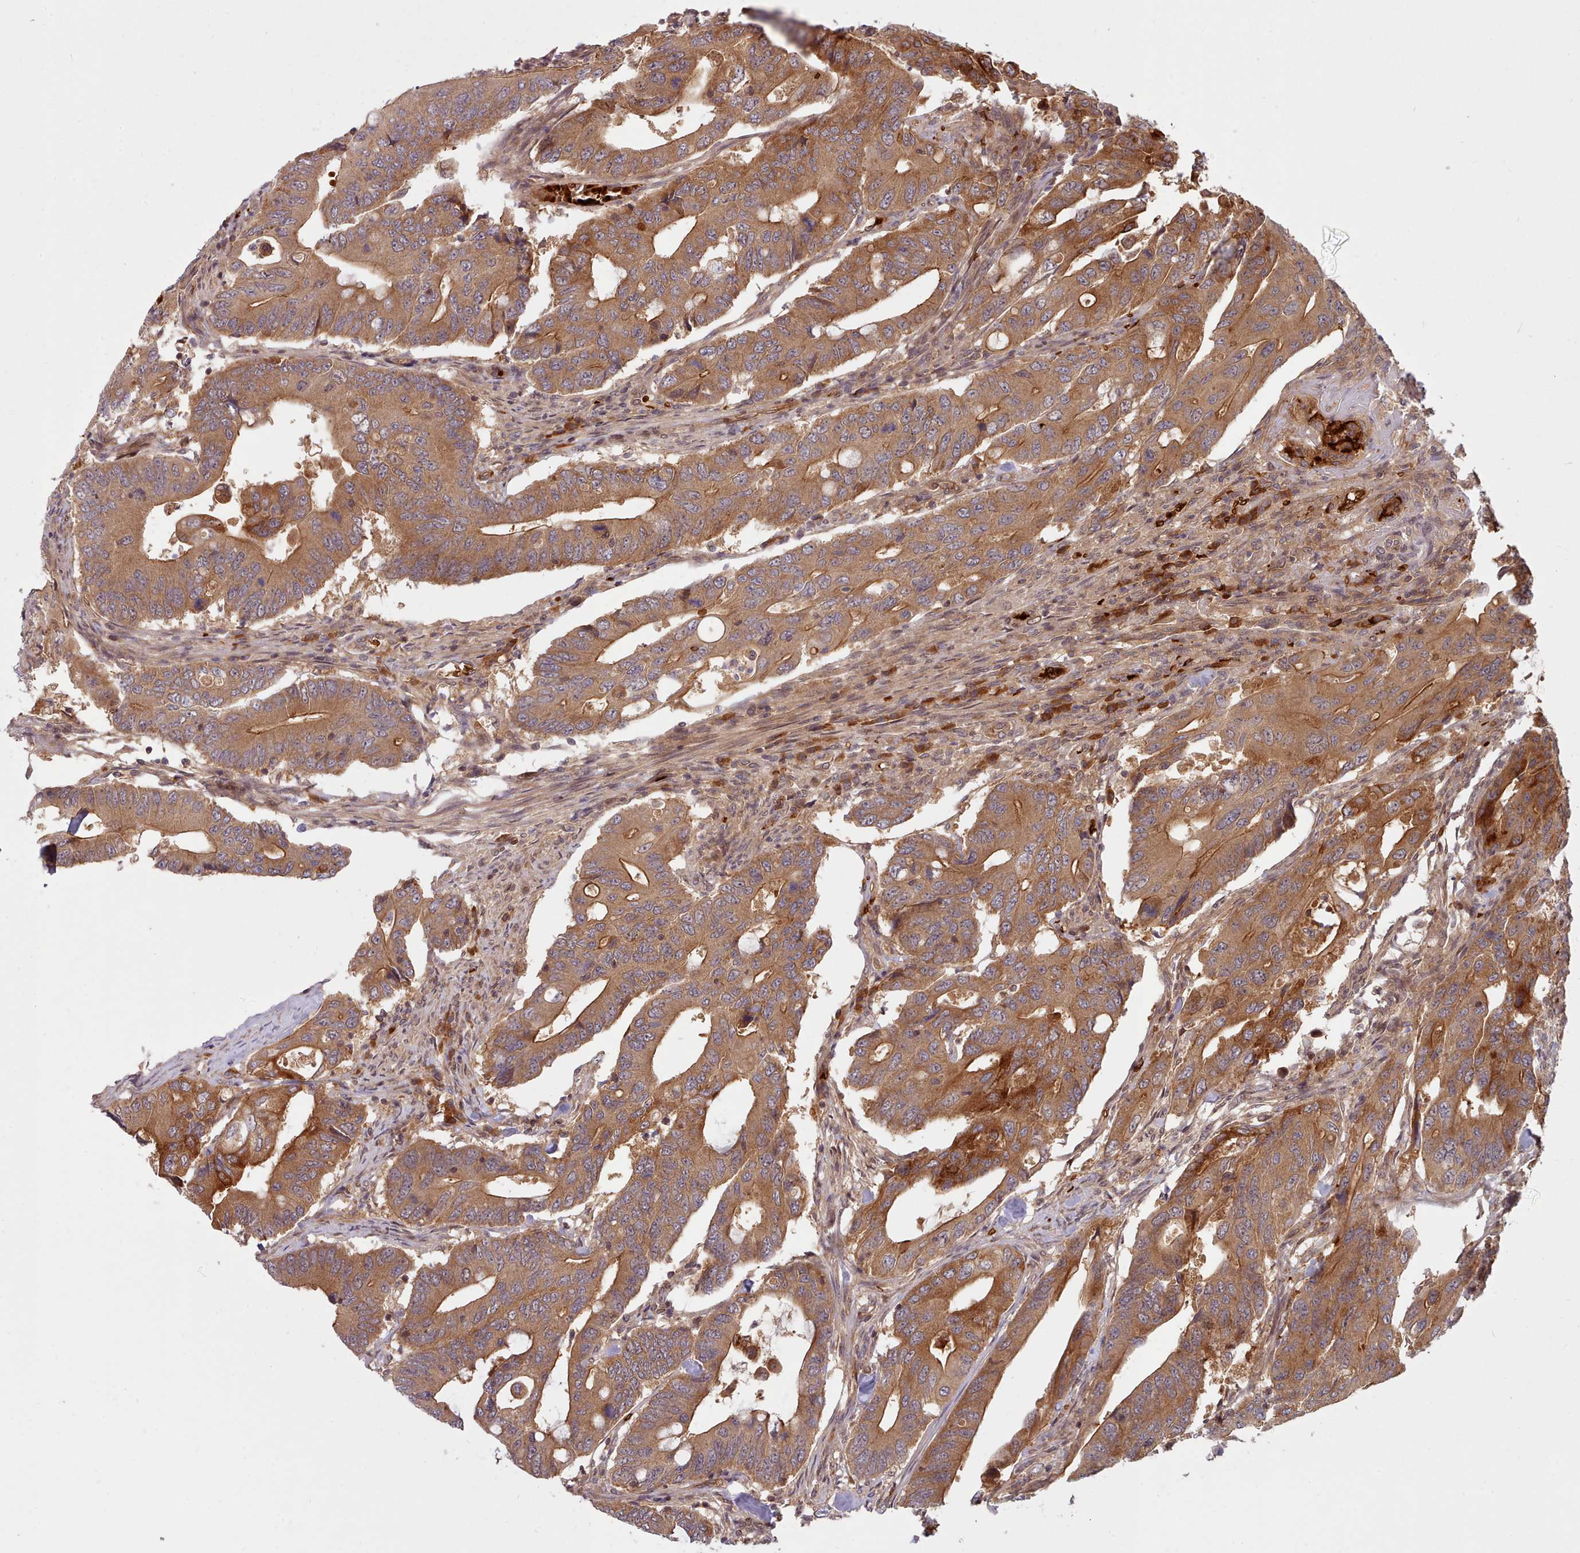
{"staining": {"intensity": "moderate", "quantity": ">75%", "location": "cytoplasmic/membranous"}, "tissue": "colorectal cancer", "cell_type": "Tumor cells", "image_type": "cancer", "snomed": [{"axis": "morphology", "description": "Adenocarcinoma, NOS"}, {"axis": "topography", "description": "Colon"}], "caption": "Colorectal adenocarcinoma stained with a protein marker demonstrates moderate staining in tumor cells.", "gene": "UBE2G1", "patient": {"sex": "male", "age": 71}}